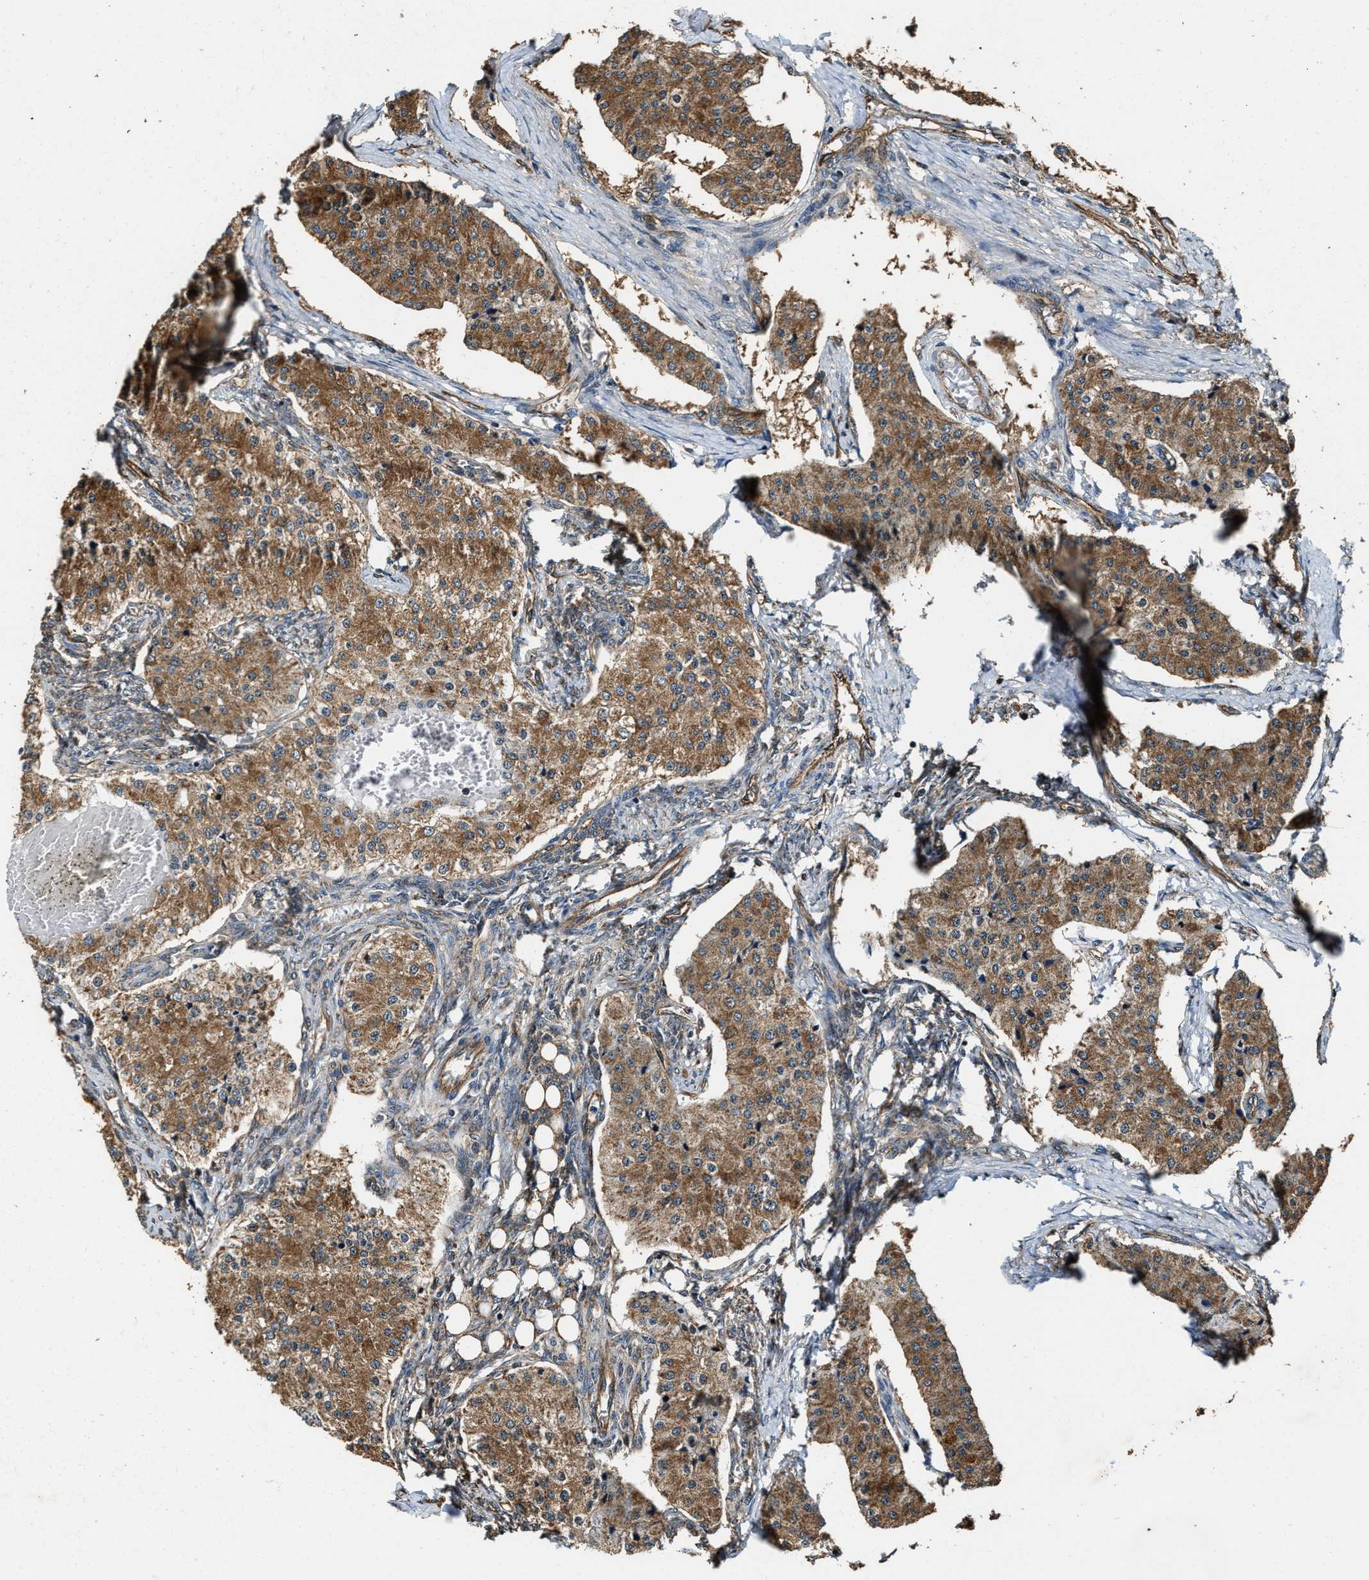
{"staining": {"intensity": "moderate", "quantity": ">75%", "location": "cytoplasmic/membranous"}, "tissue": "carcinoid", "cell_type": "Tumor cells", "image_type": "cancer", "snomed": [{"axis": "morphology", "description": "Carcinoid, malignant, NOS"}, {"axis": "topography", "description": "Colon"}], "caption": "Brown immunohistochemical staining in carcinoid (malignant) demonstrates moderate cytoplasmic/membranous staining in approximately >75% of tumor cells.", "gene": "GFRA3", "patient": {"sex": "female", "age": 52}}